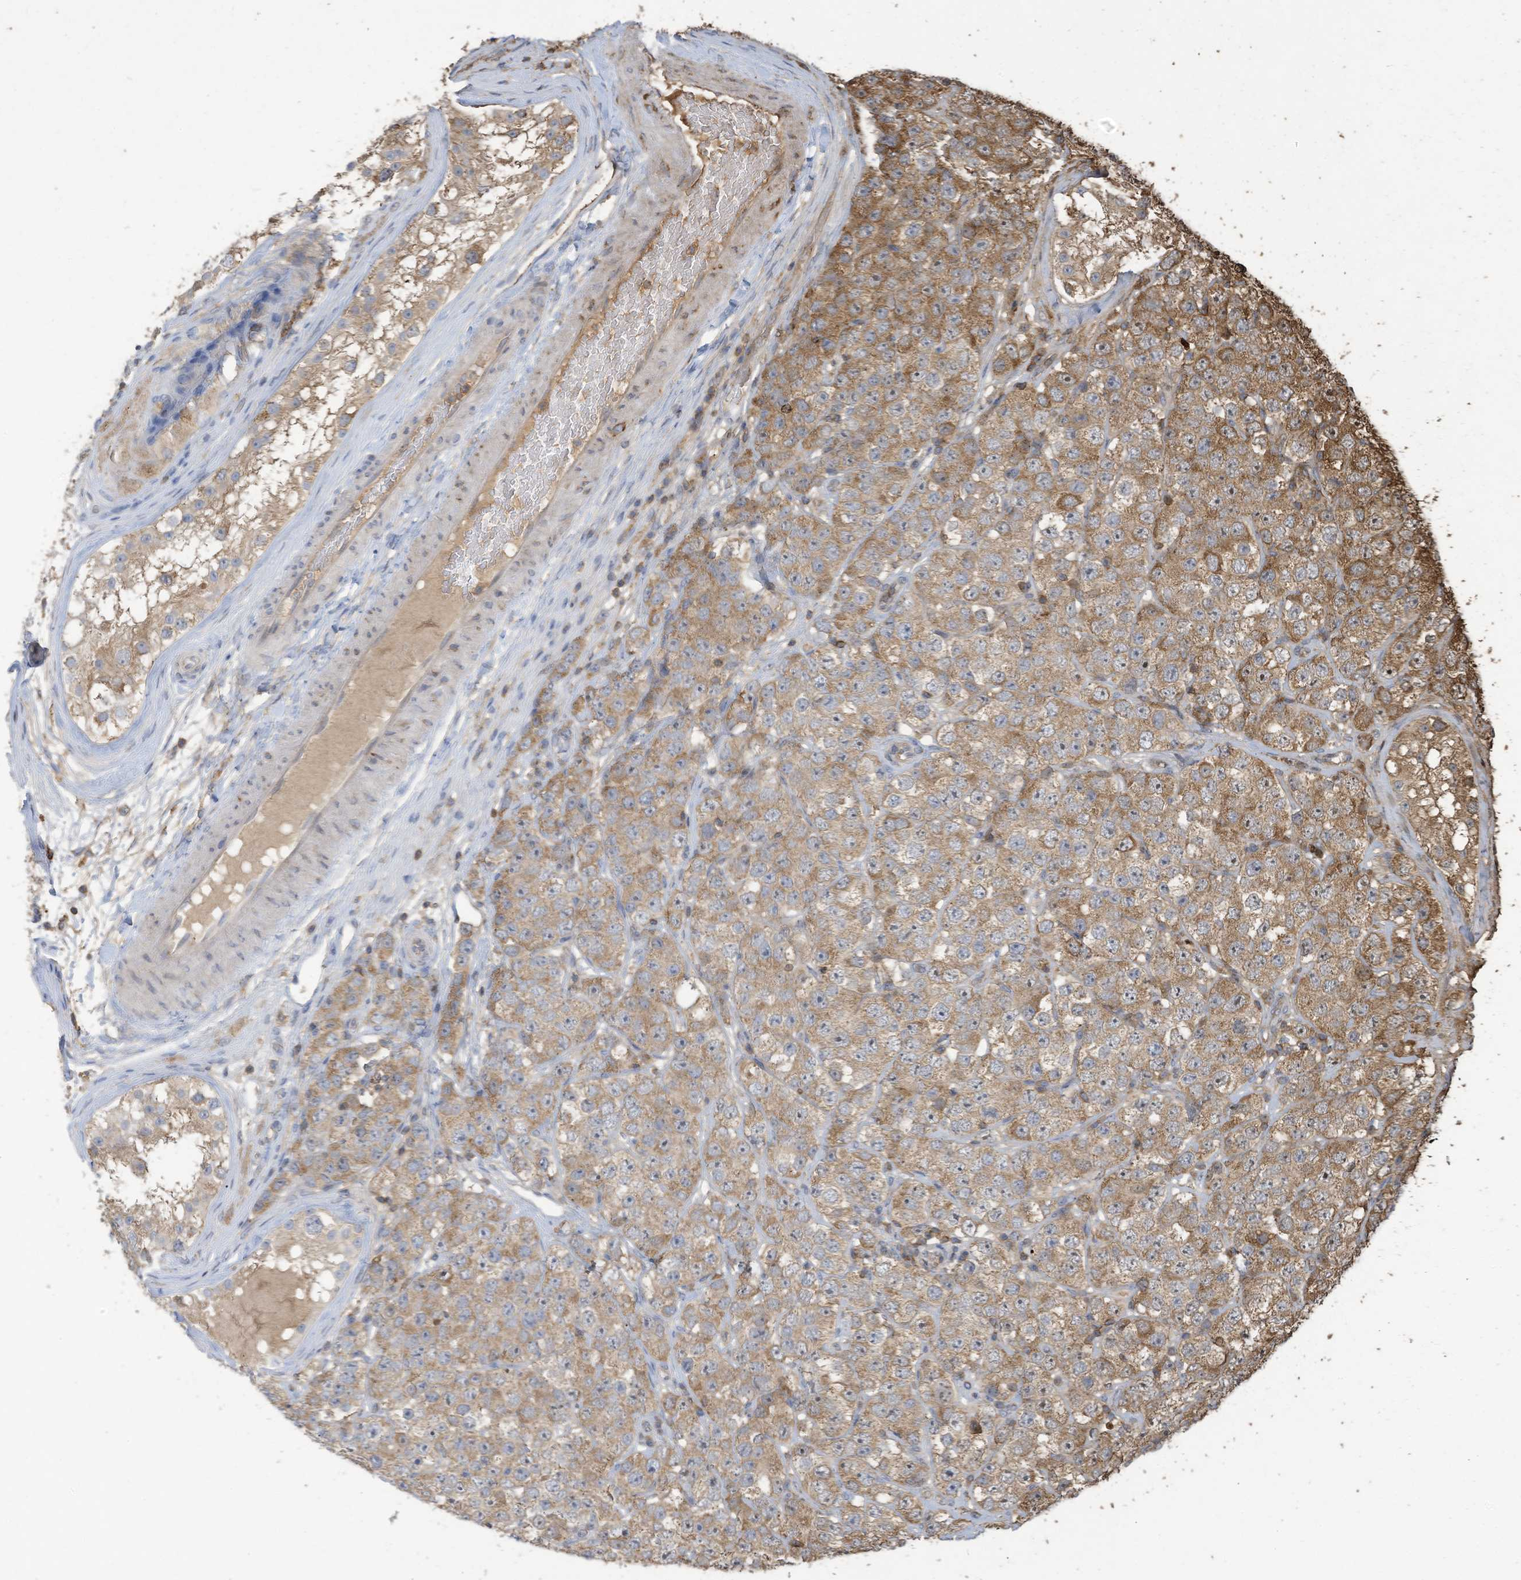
{"staining": {"intensity": "moderate", "quantity": ">75%", "location": "cytoplasmic/membranous"}, "tissue": "testis cancer", "cell_type": "Tumor cells", "image_type": "cancer", "snomed": [{"axis": "morphology", "description": "Seminoma, NOS"}, {"axis": "topography", "description": "Testis"}], "caption": "The image displays a brown stain indicating the presence of a protein in the cytoplasmic/membranous of tumor cells in testis cancer.", "gene": "COX10", "patient": {"sex": "male", "age": 28}}